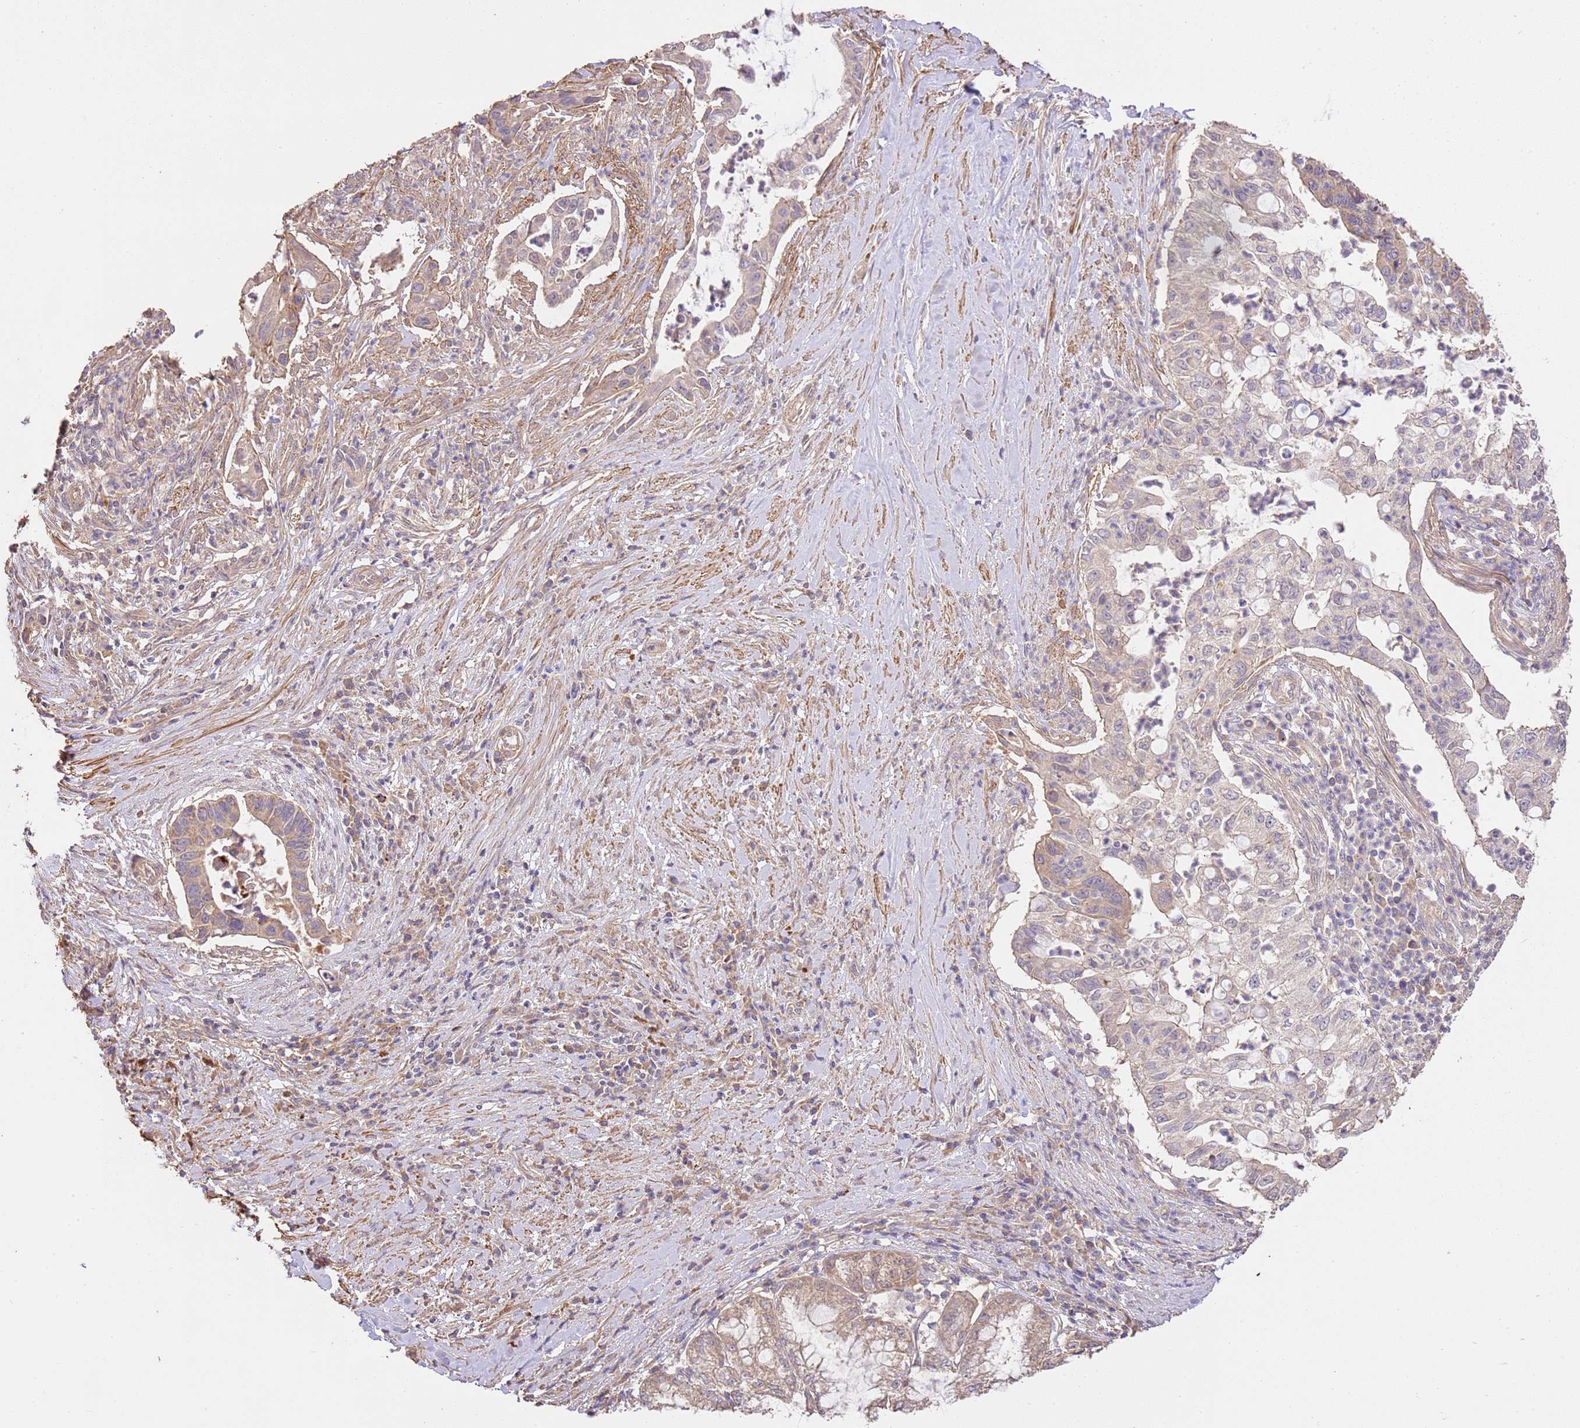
{"staining": {"intensity": "weak", "quantity": ">75%", "location": "cytoplasmic/membranous"}, "tissue": "pancreatic cancer", "cell_type": "Tumor cells", "image_type": "cancer", "snomed": [{"axis": "morphology", "description": "Adenocarcinoma, NOS"}, {"axis": "topography", "description": "Pancreas"}], "caption": "DAB immunohistochemical staining of human pancreatic adenocarcinoma reveals weak cytoplasmic/membranous protein staining in about >75% of tumor cells. (DAB IHC, brown staining for protein, blue staining for nuclei).", "gene": "CEP55", "patient": {"sex": "male", "age": 73}}